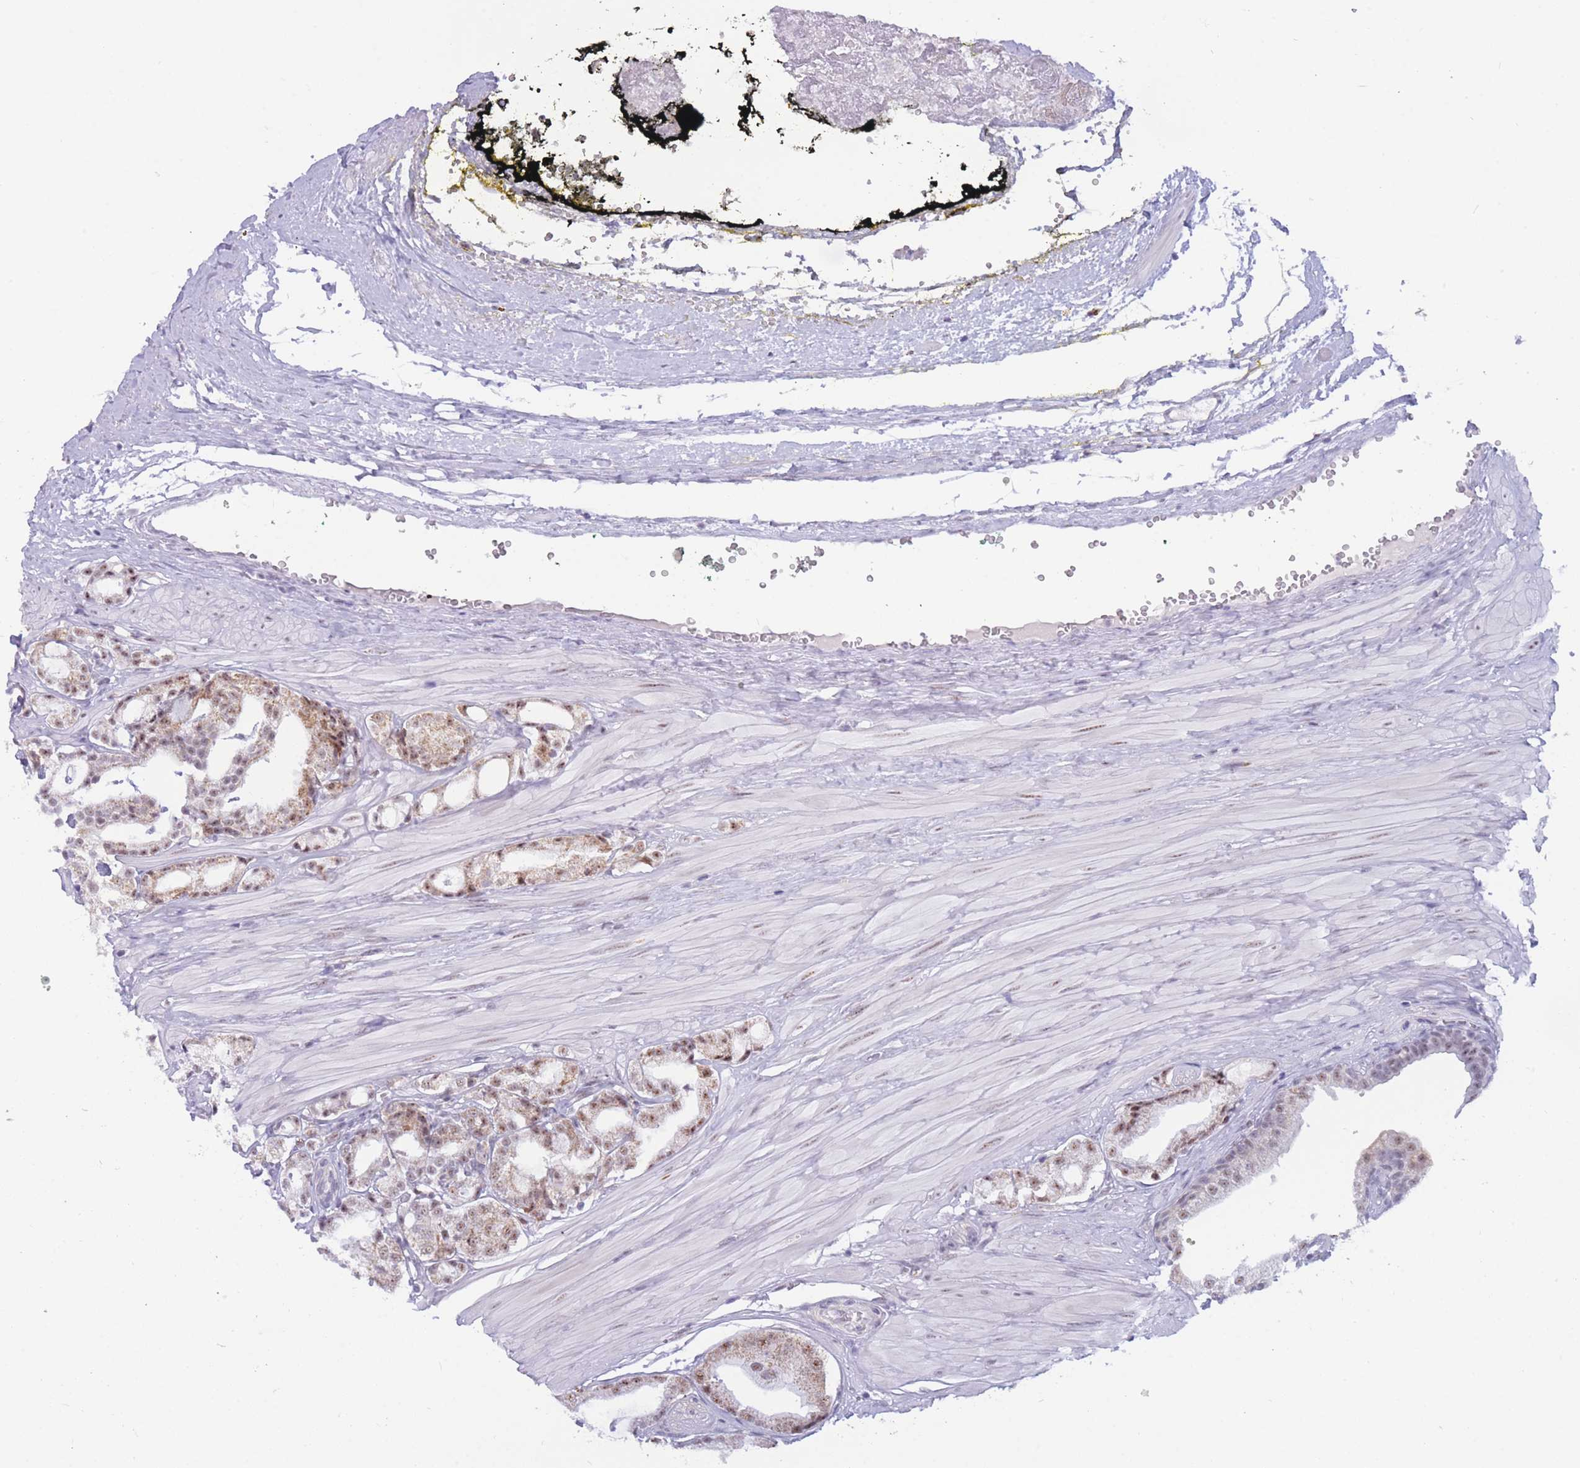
{"staining": {"intensity": "moderate", "quantity": ">75%", "location": "cytoplasmic/membranous,nuclear"}, "tissue": "prostate cancer", "cell_type": "Tumor cells", "image_type": "cancer", "snomed": [{"axis": "morphology", "description": "Adenocarcinoma, High grade"}, {"axis": "topography", "description": "Prostate"}], "caption": "This is a micrograph of IHC staining of prostate cancer, which shows moderate staining in the cytoplasmic/membranous and nuclear of tumor cells.", "gene": "CYP2B6", "patient": {"sex": "male", "age": 71}}